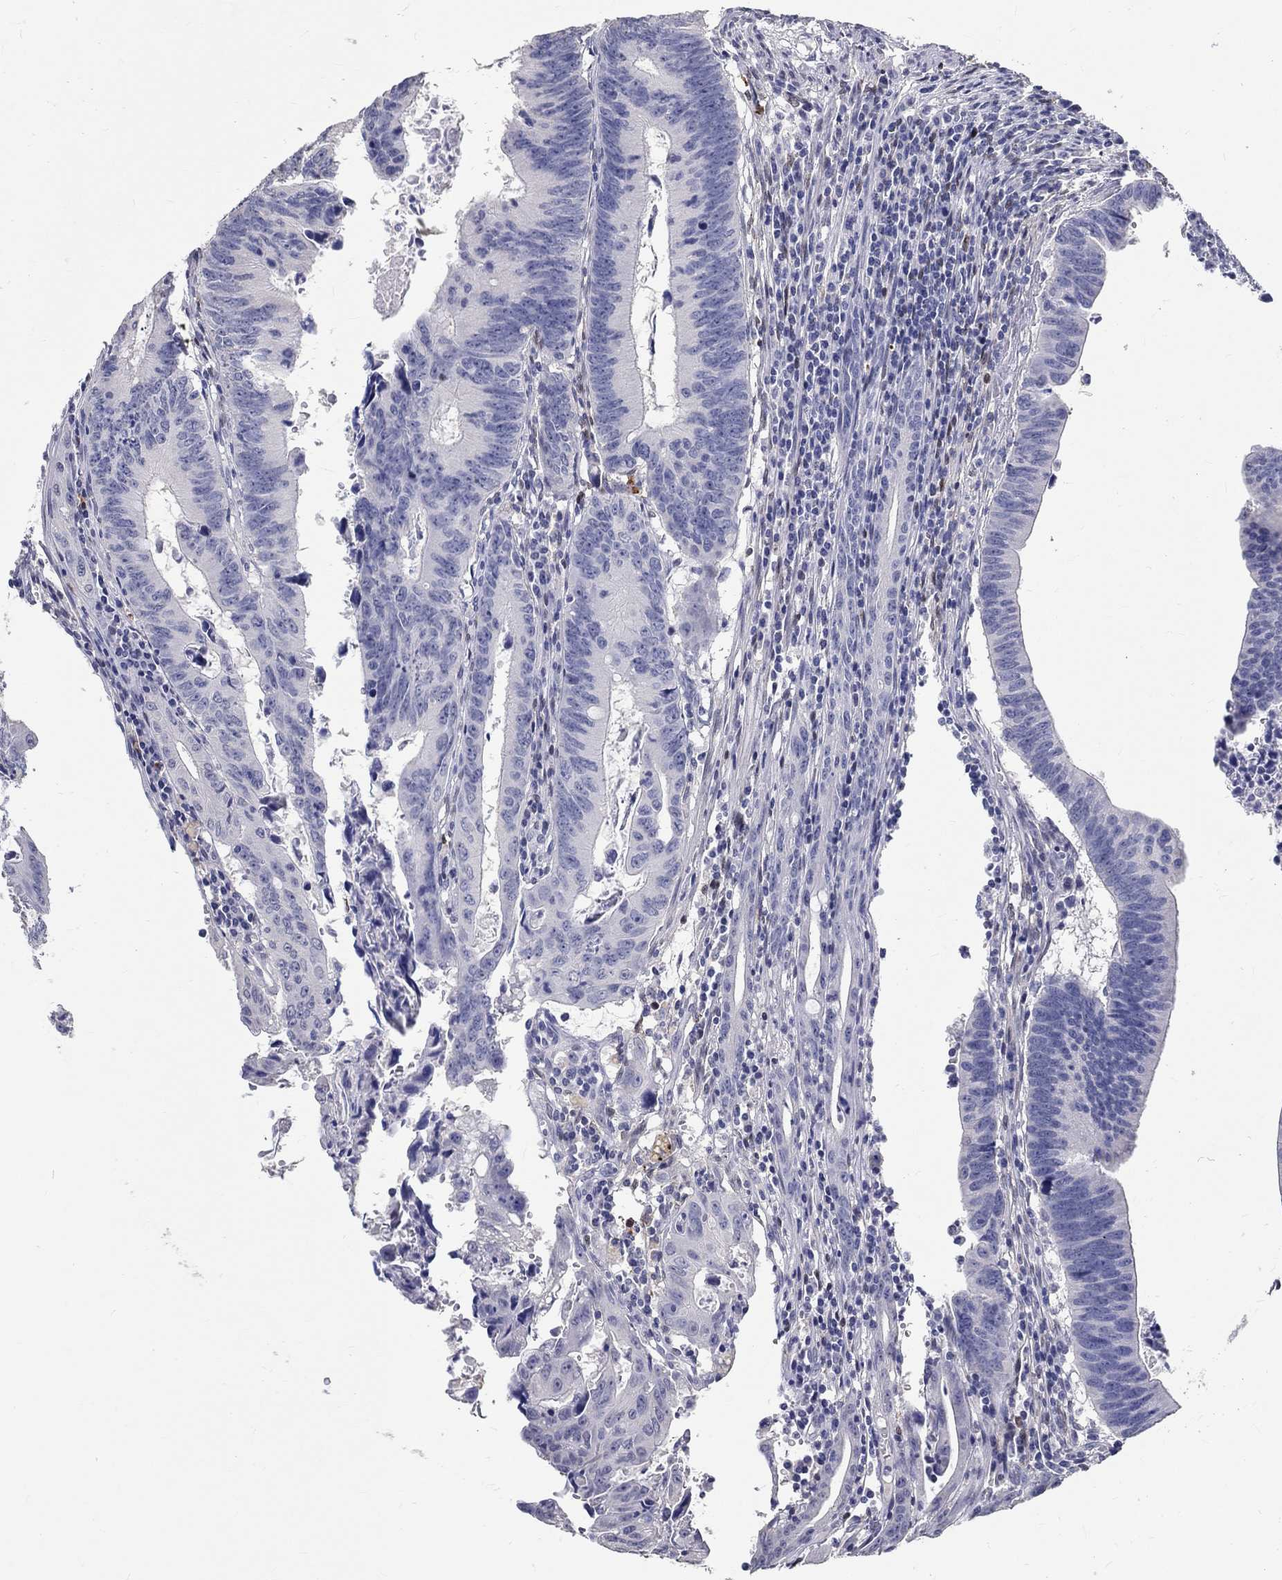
{"staining": {"intensity": "negative", "quantity": "none", "location": "none"}, "tissue": "colorectal cancer", "cell_type": "Tumor cells", "image_type": "cancer", "snomed": [{"axis": "morphology", "description": "Adenocarcinoma, NOS"}, {"axis": "topography", "description": "Colon"}], "caption": "Tumor cells show no significant protein expression in colorectal cancer (adenocarcinoma).", "gene": "FGF2", "patient": {"sex": "female", "age": 87}}